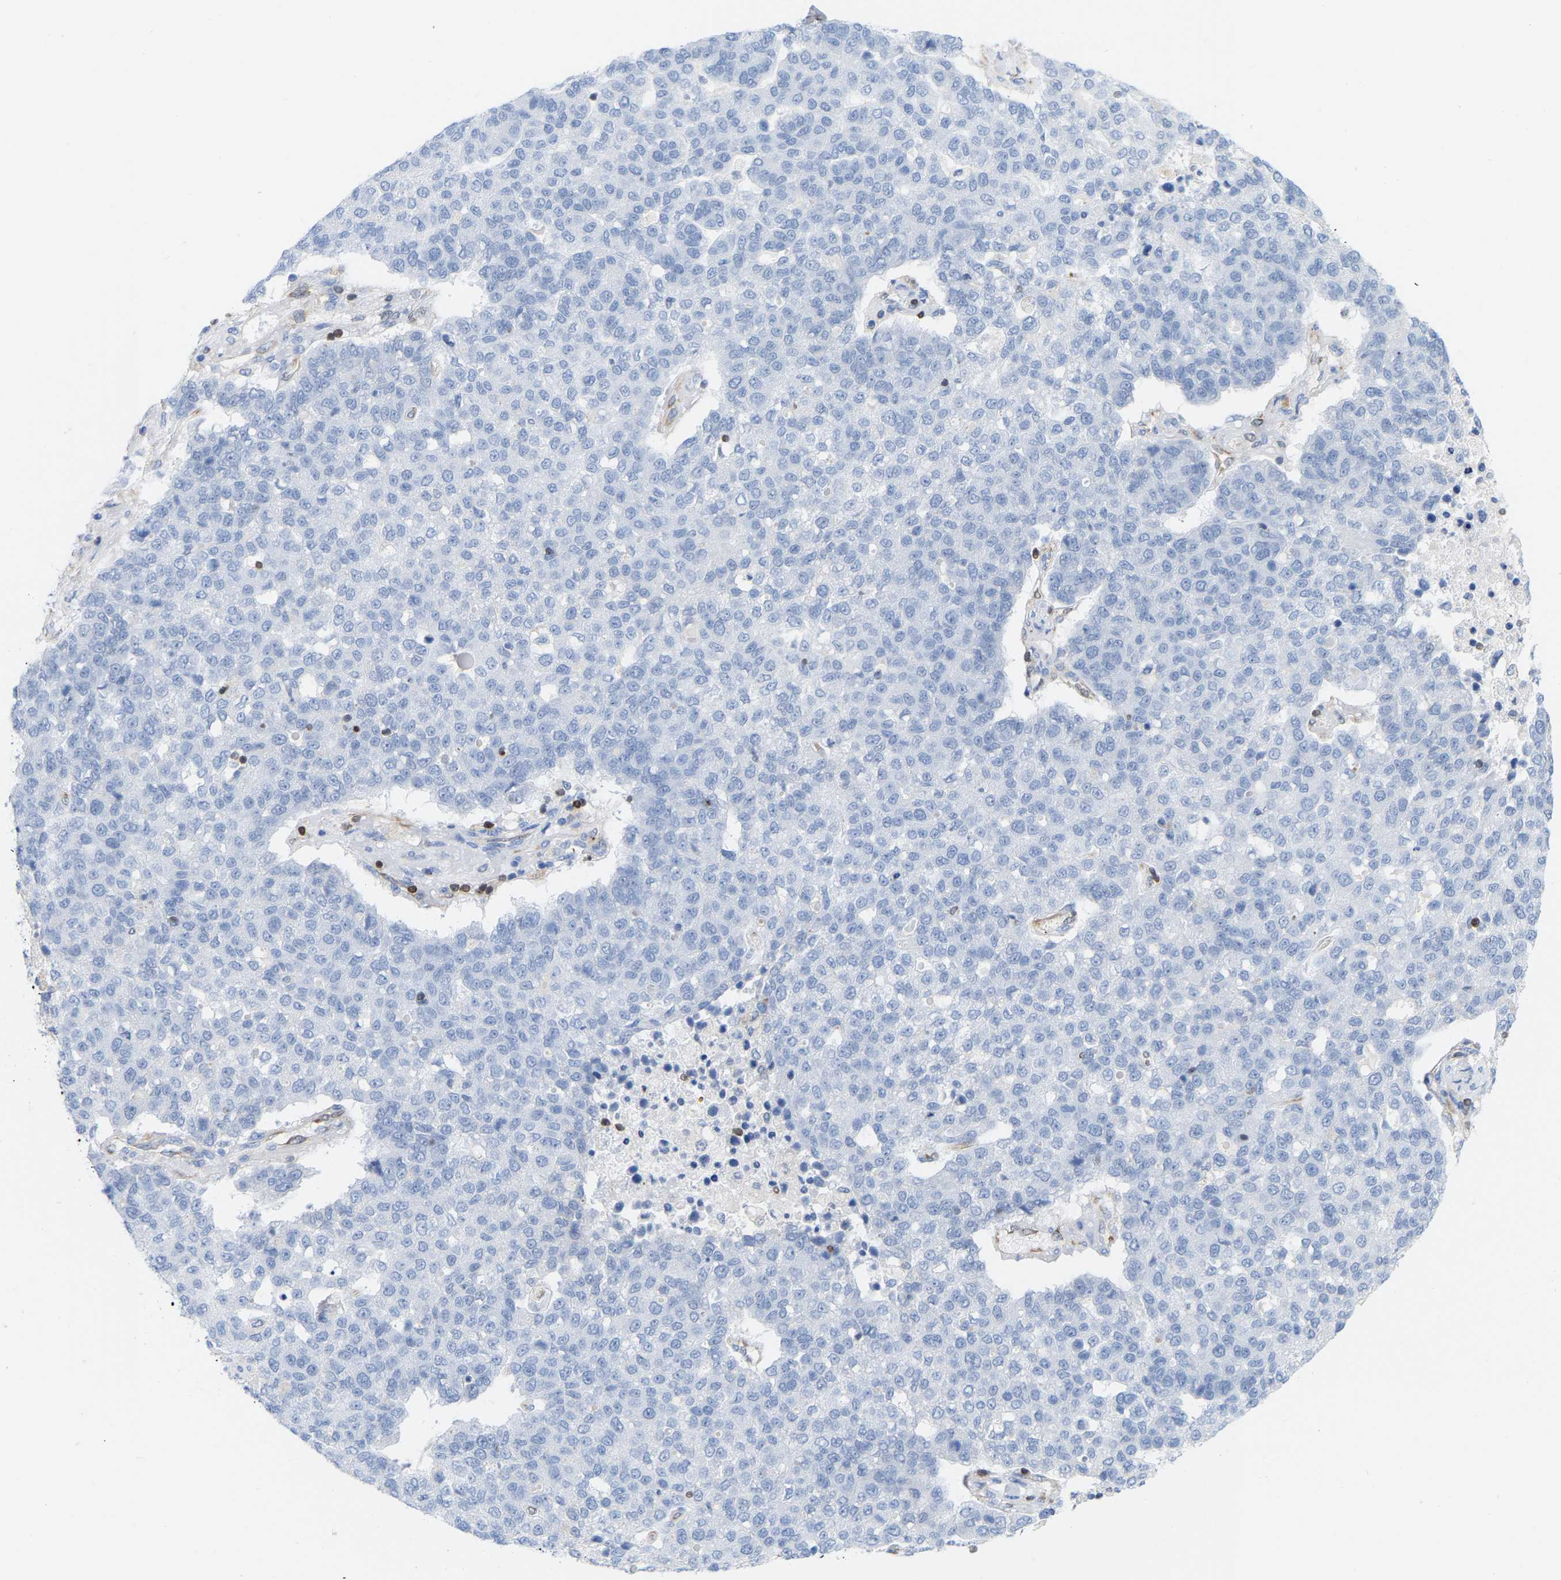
{"staining": {"intensity": "negative", "quantity": "none", "location": "none"}, "tissue": "pancreatic cancer", "cell_type": "Tumor cells", "image_type": "cancer", "snomed": [{"axis": "morphology", "description": "Adenocarcinoma, NOS"}, {"axis": "topography", "description": "Pancreas"}], "caption": "There is no significant positivity in tumor cells of pancreatic cancer (adenocarcinoma).", "gene": "GIMAP4", "patient": {"sex": "female", "age": 61}}